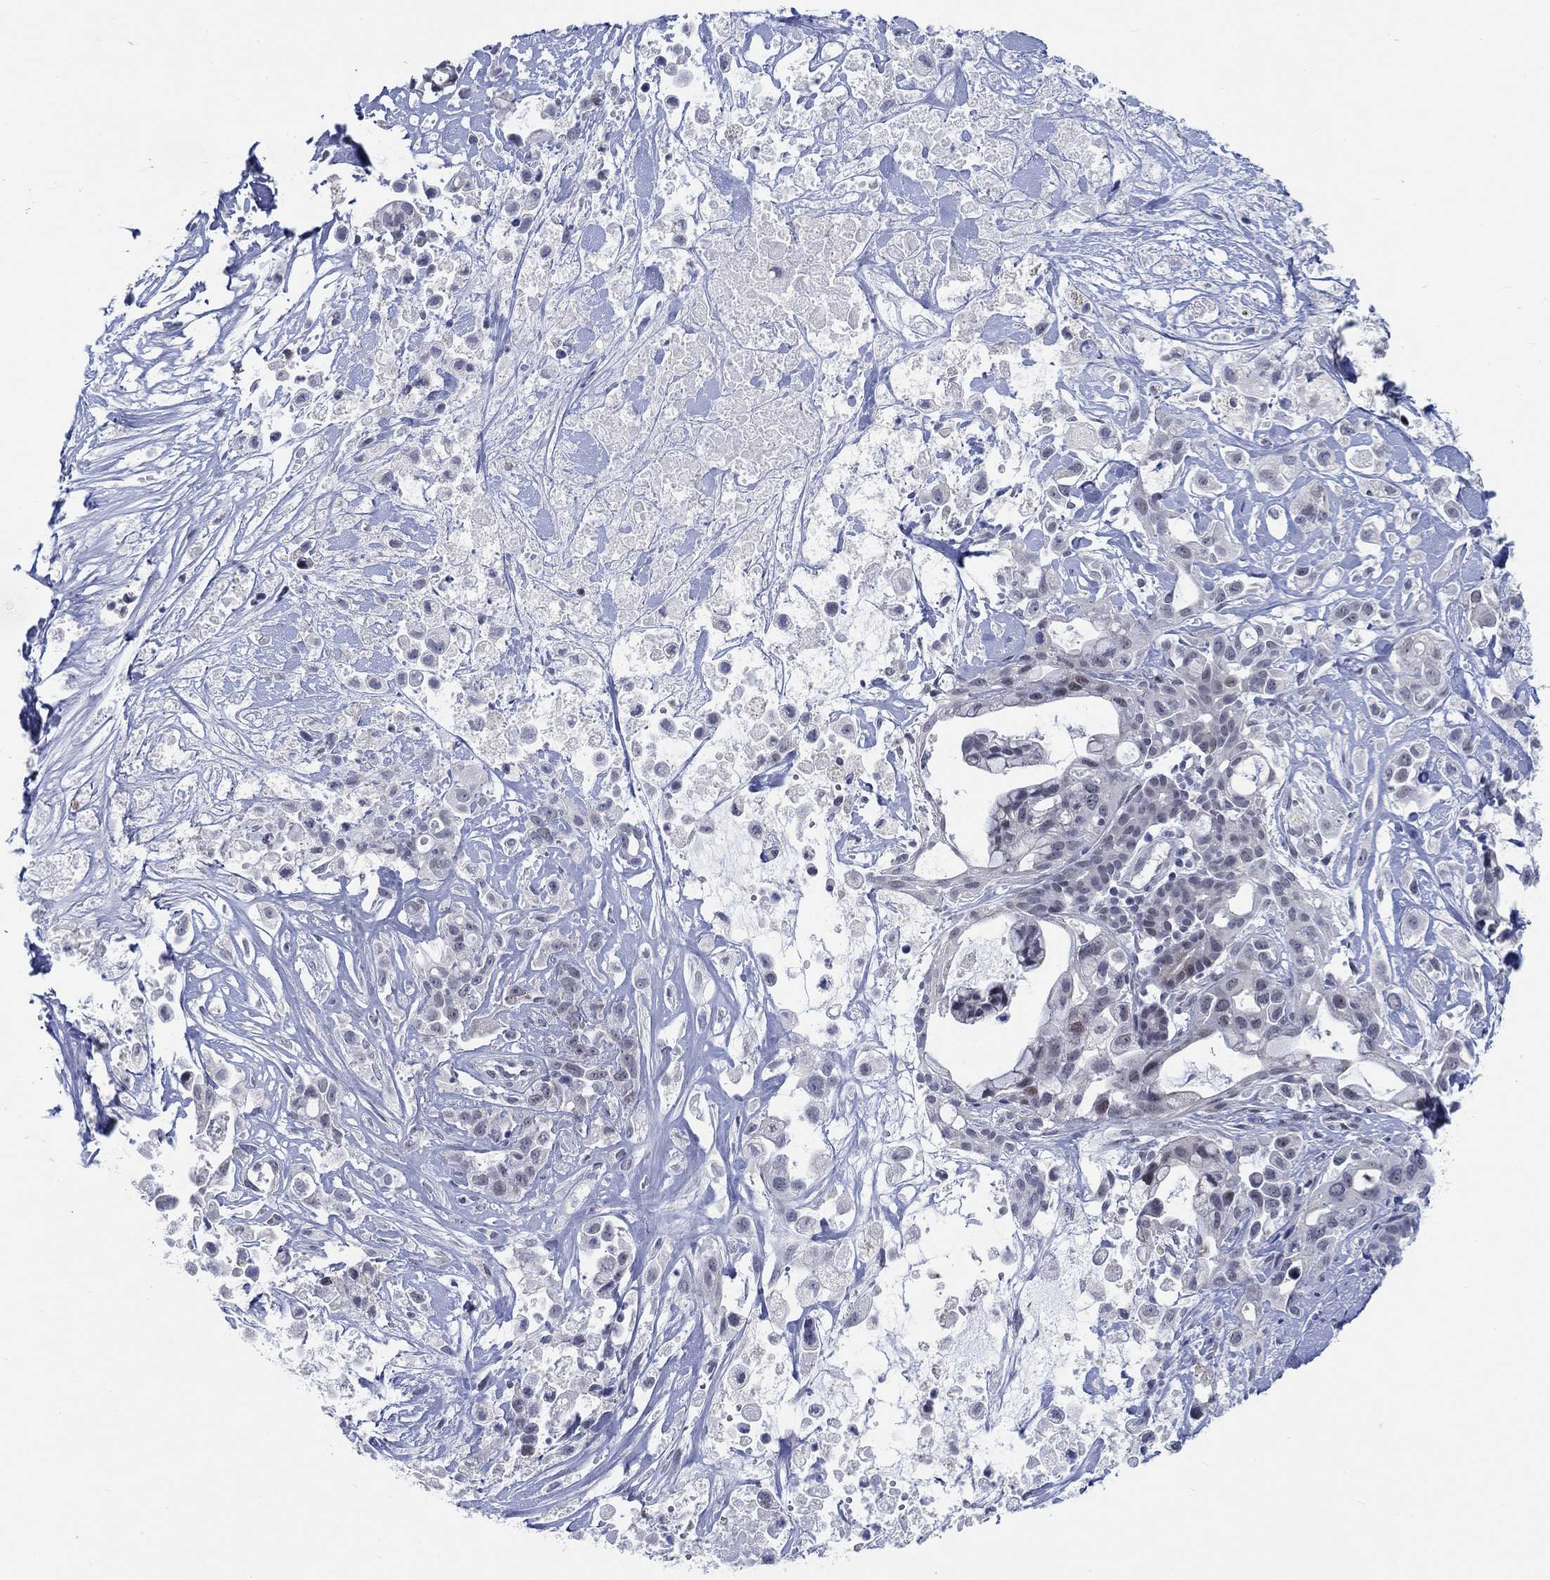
{"staining": {"intensity": "negative", "quantity": "none", "location": "none"}, "tissue": "pancreatic cancer", "cell_type": "Tumor cells", "image_type": "cancer", "snomed": [{"axis": "morphology", "description": "Adenocarcinoma, NOS"}, {"axis": "topography", "description": "Pancreas"}], "caption": "IHC photomicrograph of pancreatic adenocarcinoma stained for a protein (brown), which demonstrates no positivity in tumor cells.", "gene": "NEU3", "patient": {"sex": "male", "age": 44}}